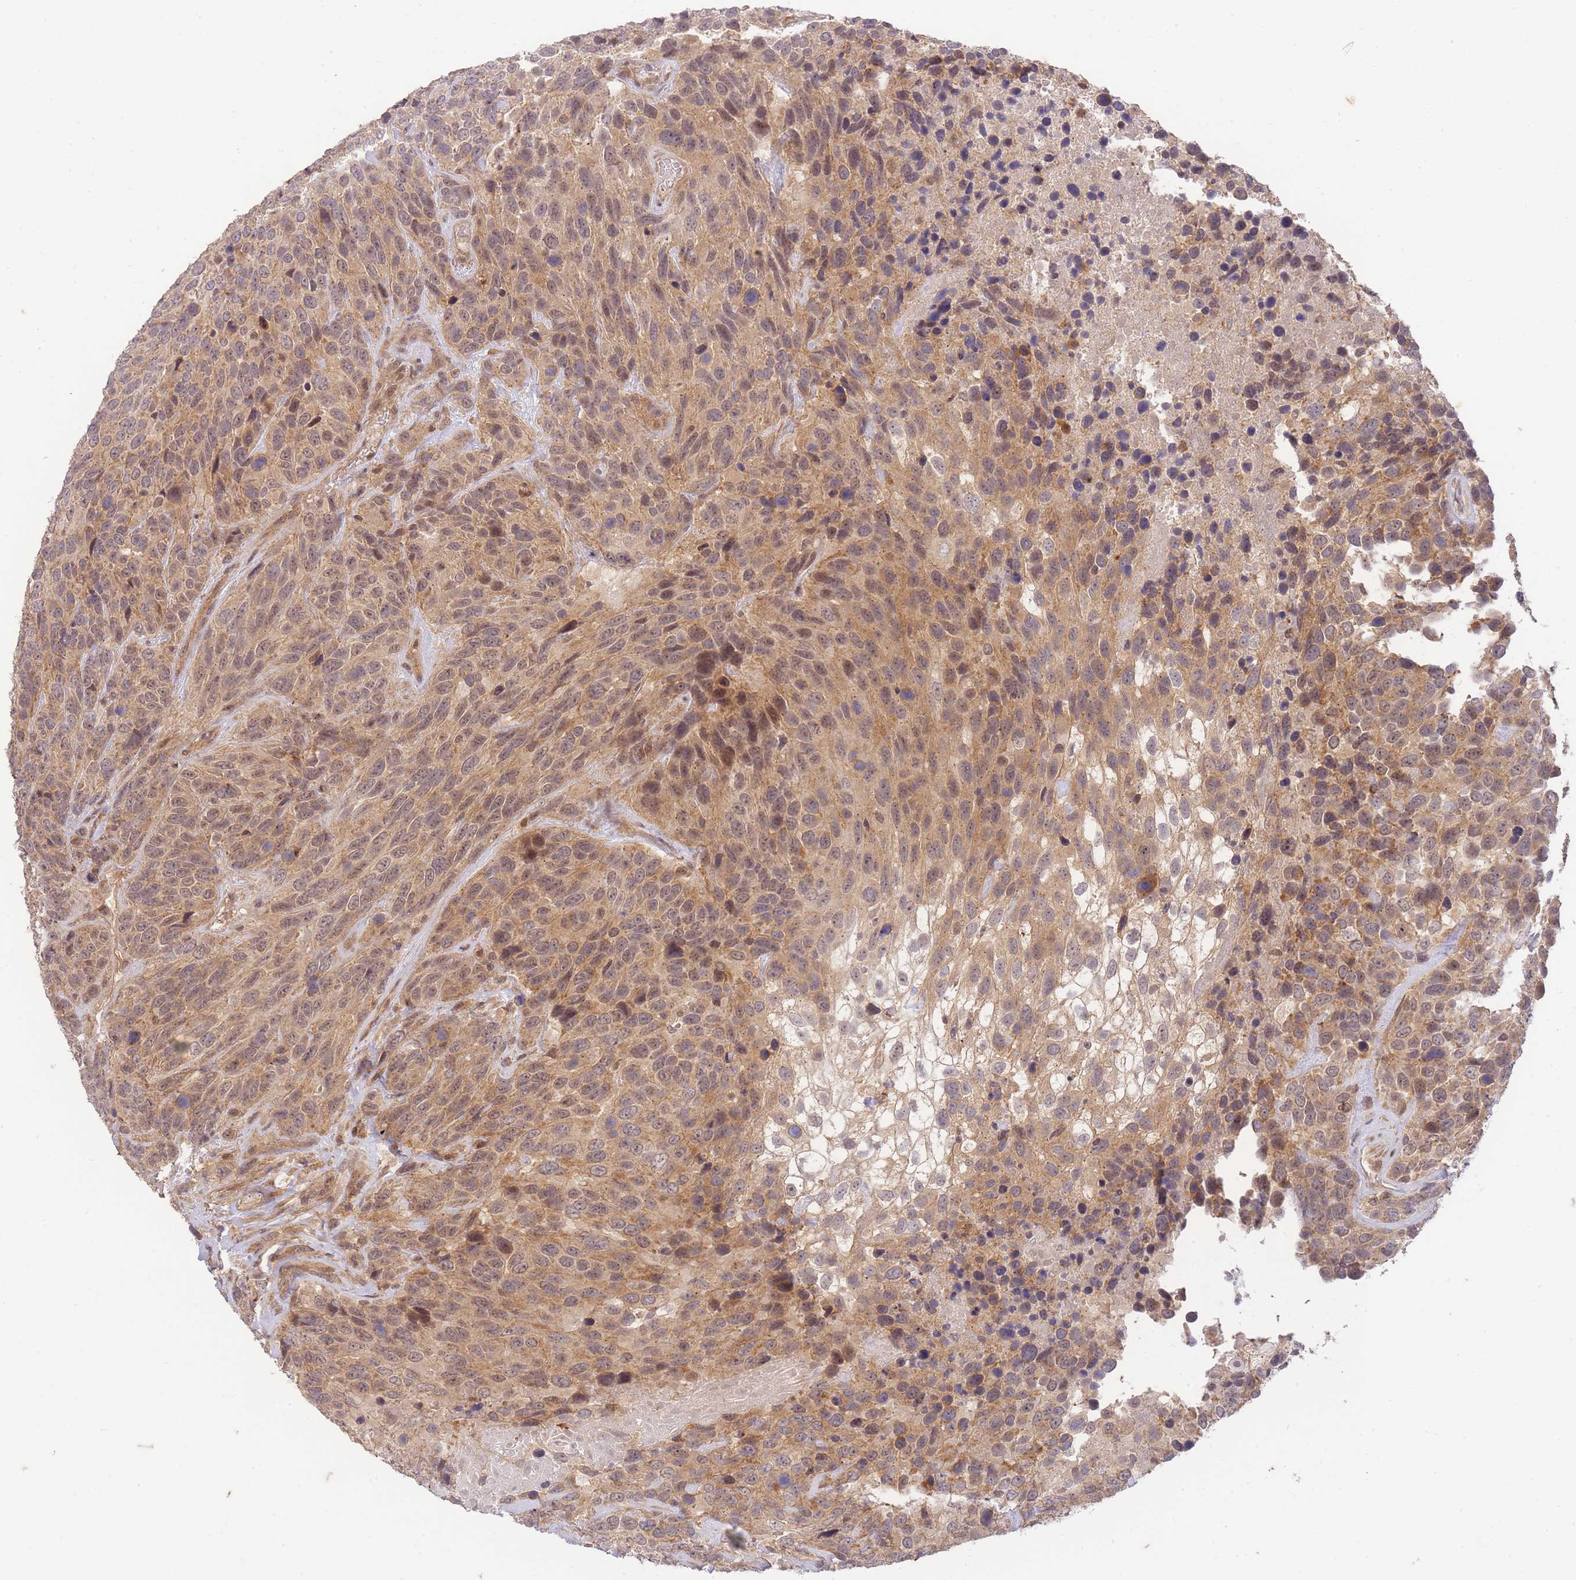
{"staining": {"intensity": "moderate", "quantity": ">75%", "location": "cytoplasmic/membranous,nuclear"}, "tissue": "urothelial cancer", "cell_type": "Tumor cells", "image_type": "cancer", "snomed": [{"axis": "morphology", "description": "Urothelial carcinoma, High grade"}, {"axis": "topography", "description": "Urinary bladder"}], "caption": "DAB (3,3'-diaminobenzidine) immunohistochemical staining of urothelial cancer shows moderate cytoplasmic/membranous and nuclear protein staining in about >75% of tumor cells.", "gene": "ST8SIA4", "patient": {"sex": "female", "age": 70}}